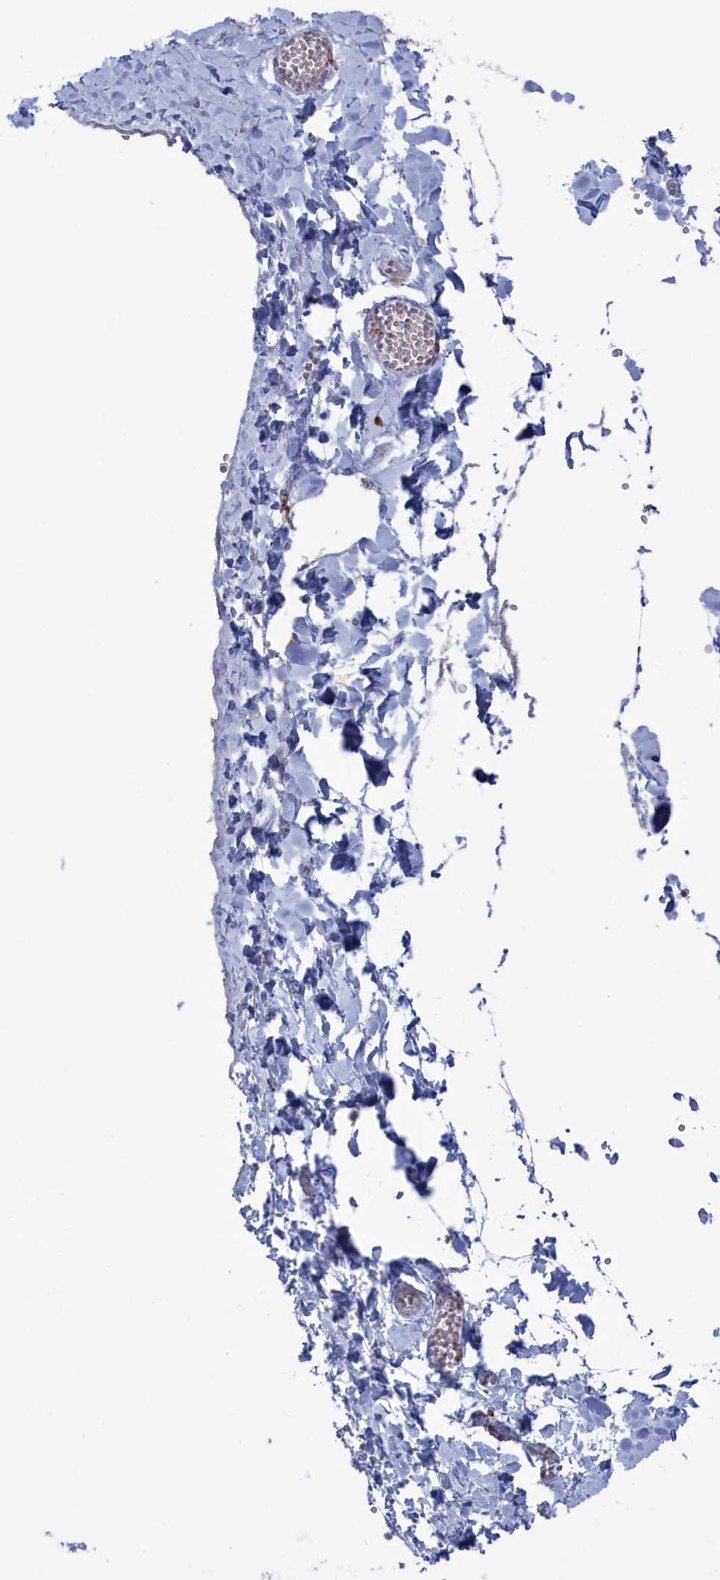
{"staining": {"intensity": "negative", "quantity": "none", "location": "none"}, "tissue": "adipose tissue", "cell_type": "Adipocytes", "image_type": "normal", "snomed": [{"axis": "morphology", "description": "Normal tissue, NOS"}, {"axis": "topography", "description": "Gallbladder"}, {"axis": "topography", "description": "Peripheral nerve tissue"}], "caption": "High power microscopy histopathology image of an immunohistochemistry image of normal adipose tissue, revealing no significant staining in adipocytes. Brightfield microscopy of immunohistochemistry (IHC) stained with DAB (brown) and hematoxylin (blue), captured at high magnification.", "gene": "NUTF2", "patient": {"sex": "male", "age": 38}}